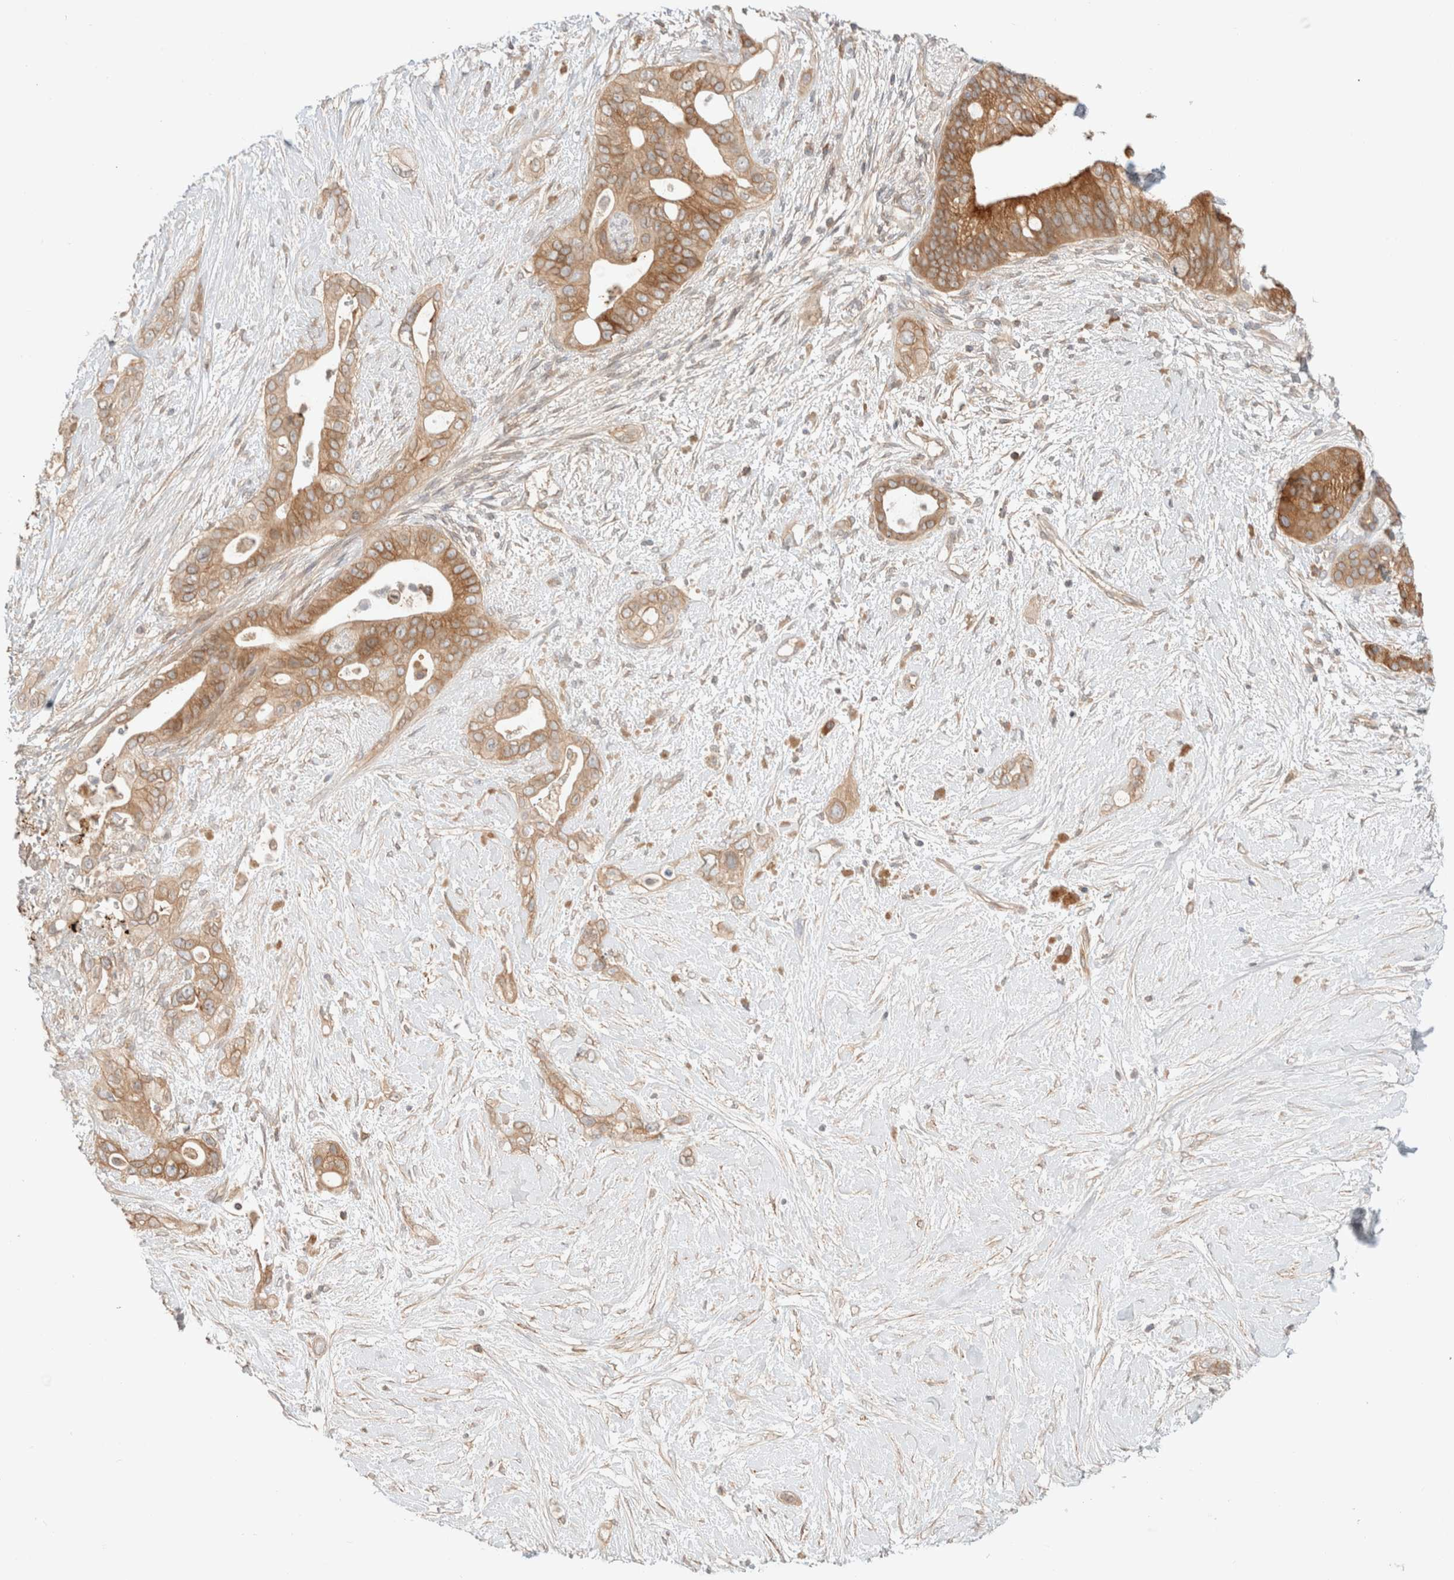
{"staining": {"intensity": "moderate", "quantity": ">75%", "location": "cytoplasmic/membranous"}, "tissue": "pancreatic cancer", "cell_type": "Tumor cells", "image_type": "cancer", "snomed": [{"axis": "morphology", "description": "Adenocarcinoma, NOS"}, {"axis": "topography", "description": "Pancreas"}], "caption": "This is an image of immunohistochemistry staining of pancreatic cancer (adenocarcinoma), which shows moderate expression in the cytoplasmic/membranous of tumor cells.", "gene": "MARK3", "patient": {"sex": "male", "age": 53}}